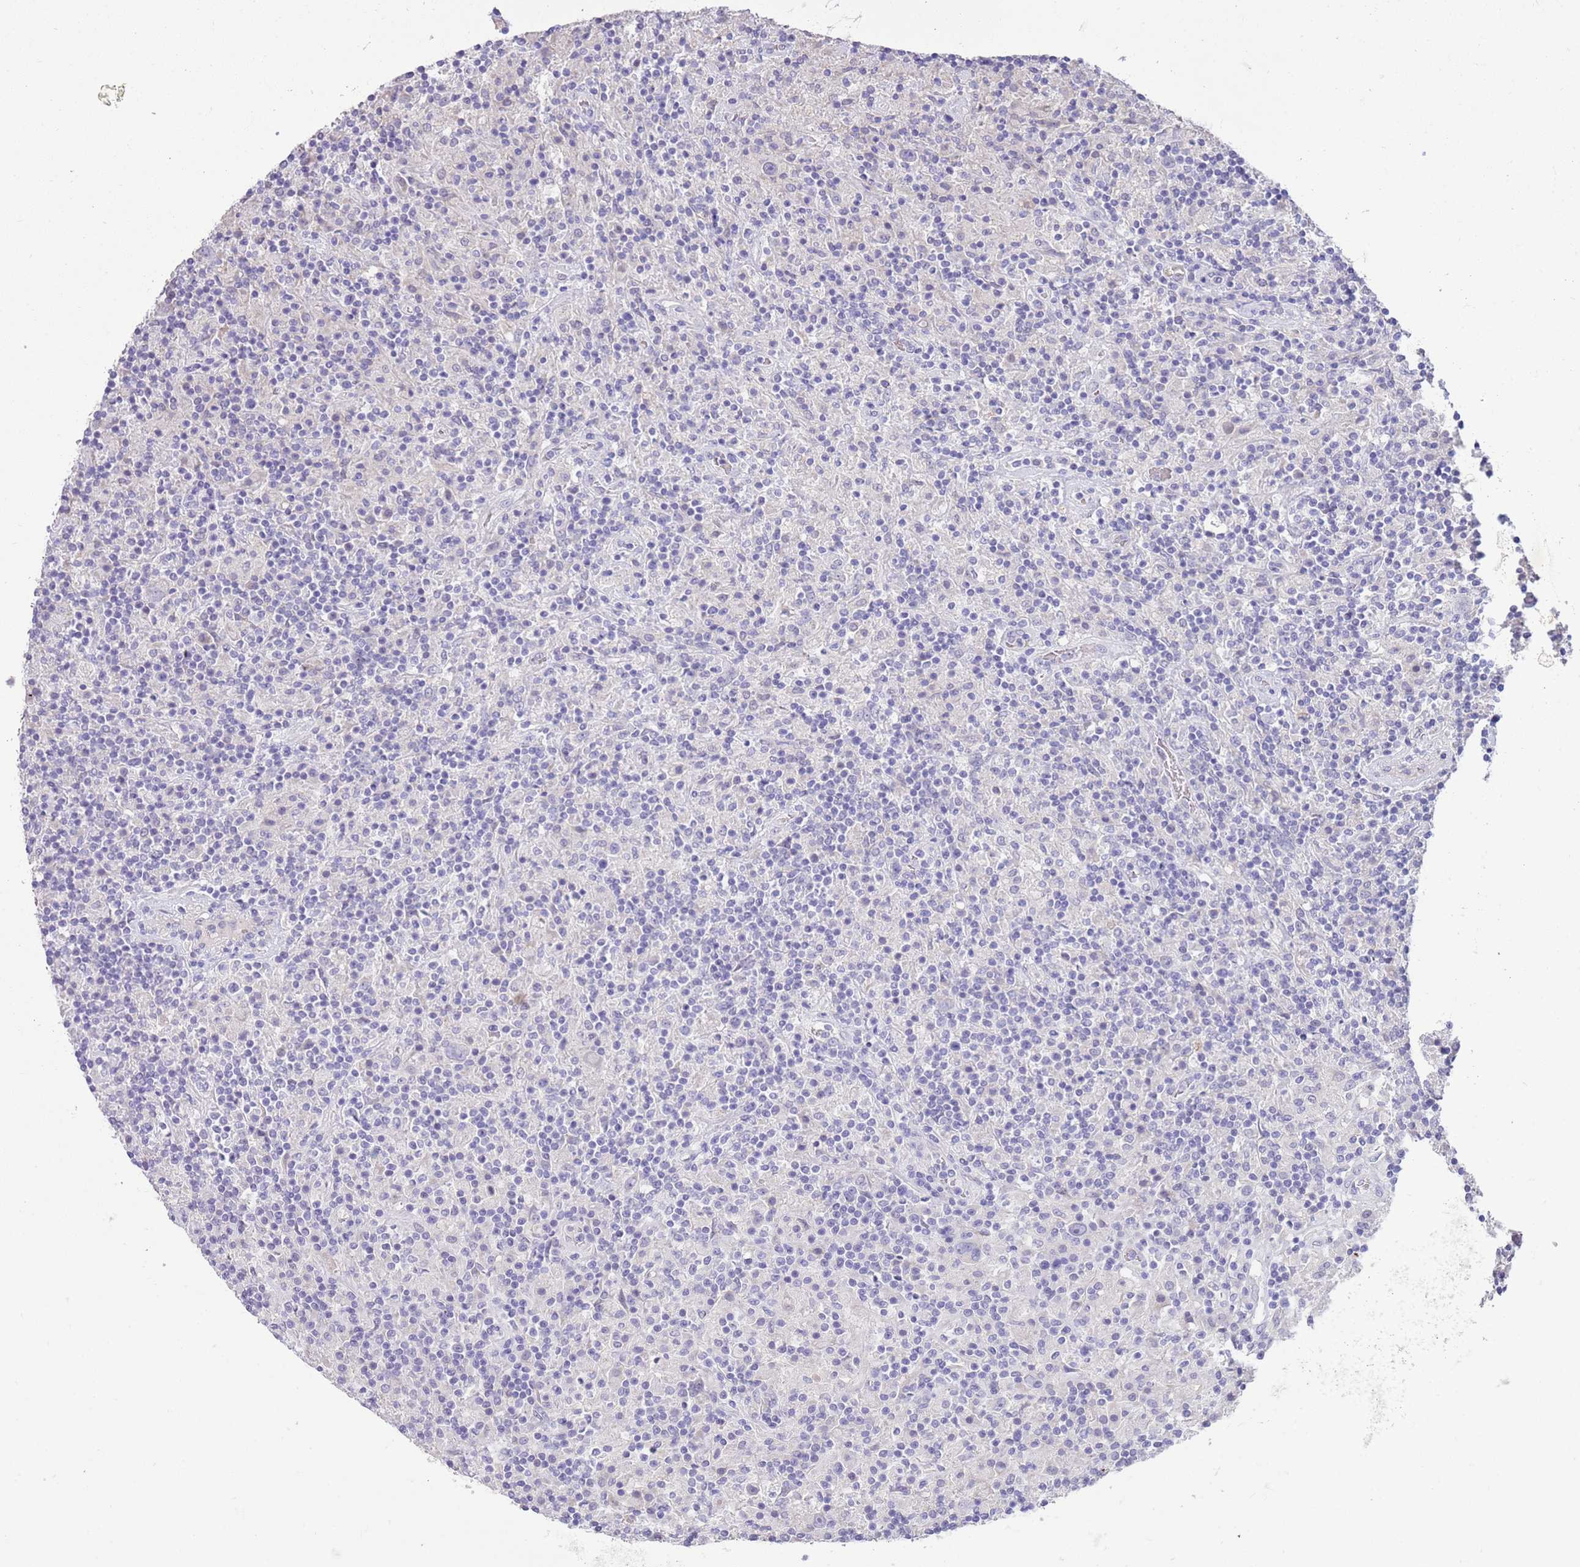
{"staining": {"intensity": "negative", "quantity": "none", "location": "none"}, "tissue": "lymphoma", "cell_type": "Tumor cells", "image_type": "cancer", "snomed": [{"axis": "morphology", "description": "Hodgkin's disease, NOS"}, {"axis": "topography", "description": "Lymph node"}], "caption": "Immunohistochemistry (IHC) image of neoplastic tissue: lymphoma stained with DAB (3,3'-diaminobenzidine) demonstrates no significant protein staining in tumor cells.", "gene": "SFTPA1", "patient": {"sex": "male", "age": 70}}